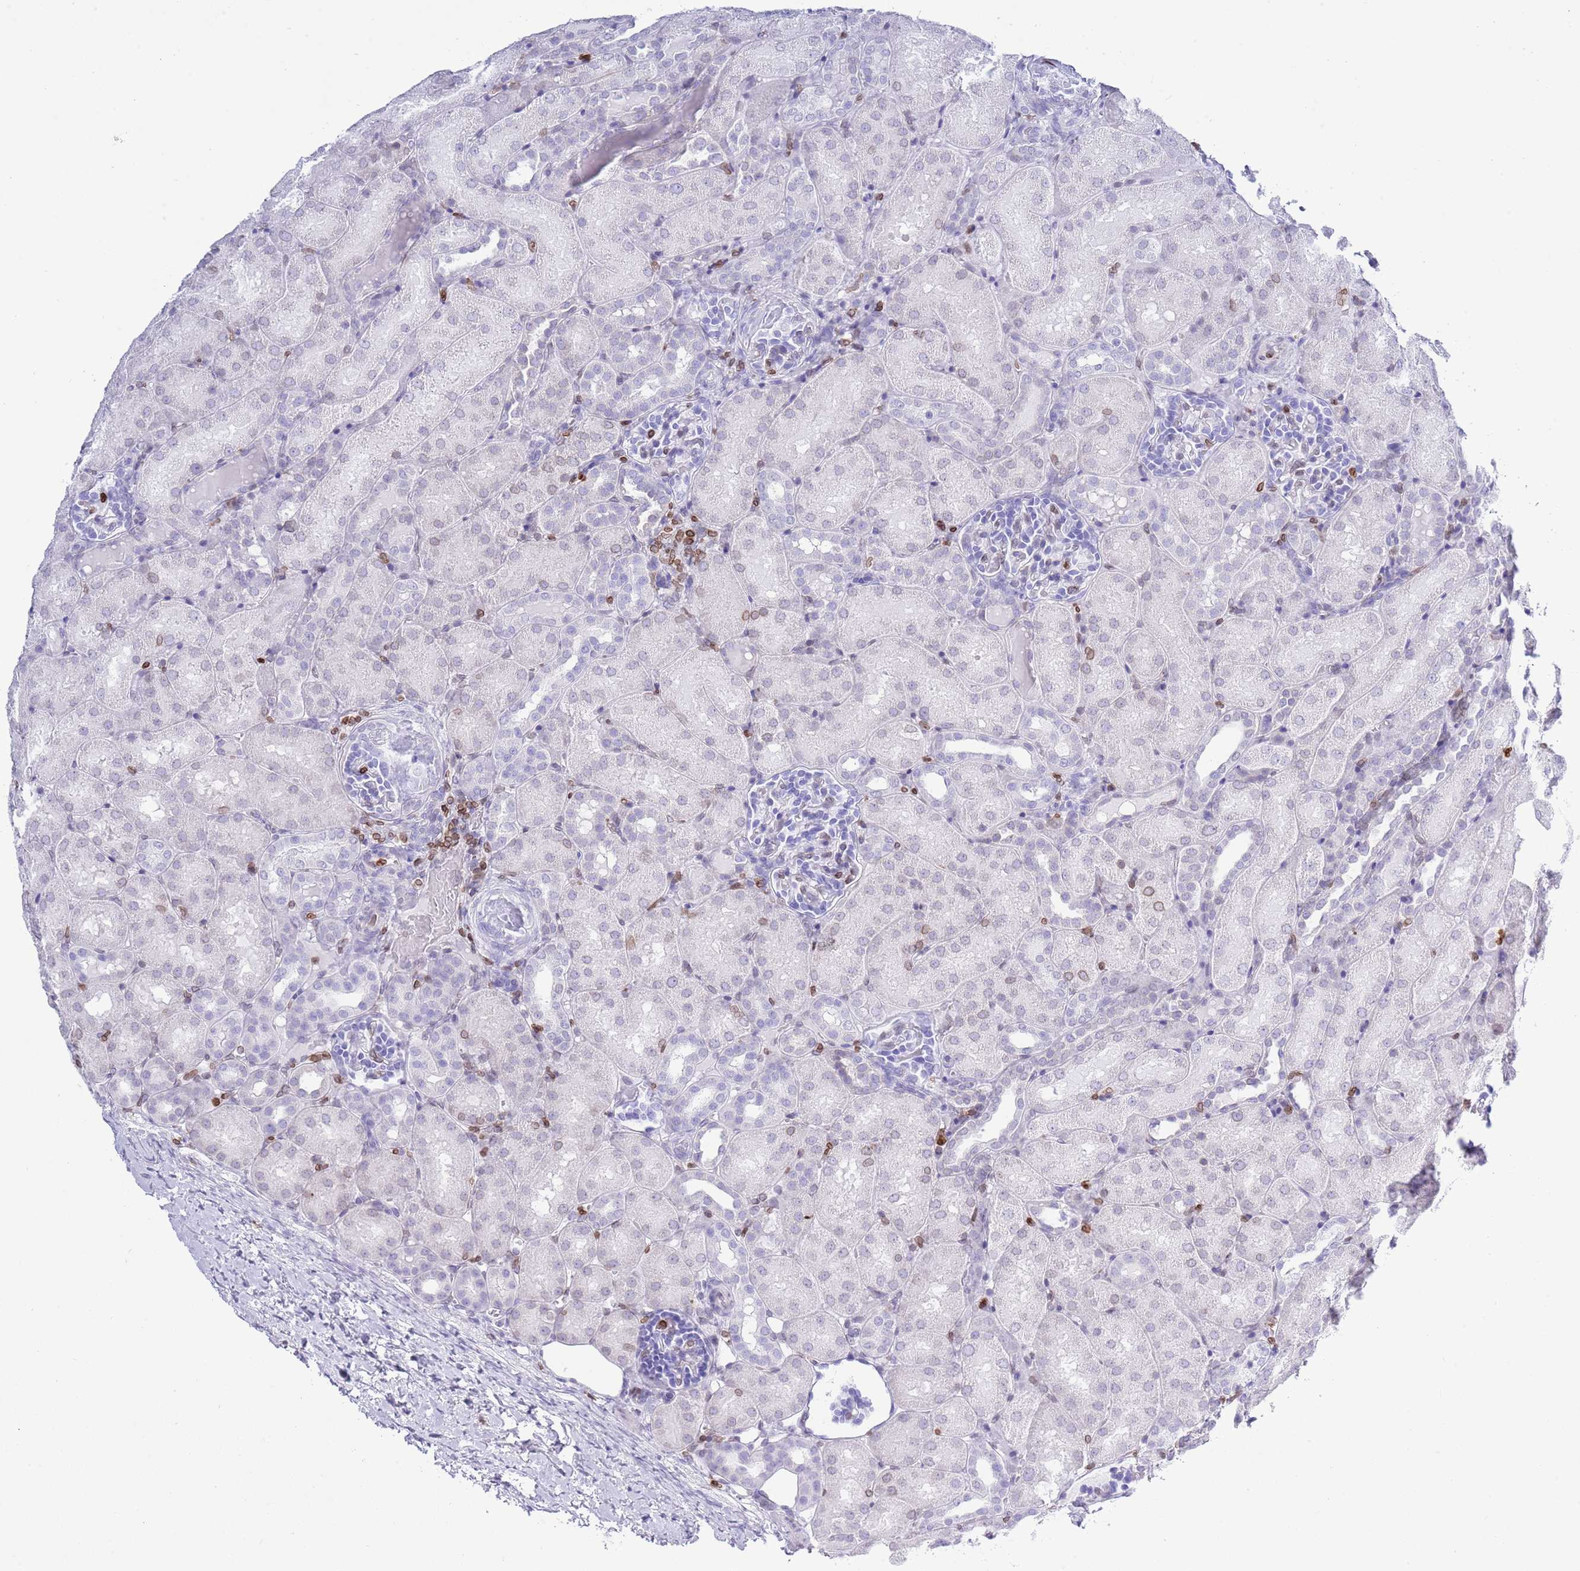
{"staining": {"intensity": "negative", "quantity": "none", "location": "none"}, "tissue": "kidney", "cell_type": "Cells in glomeruli", "image_type": "normal", "snomed": [{"axis": "morphology", "description": "Normal tissue, NOS"}, {"axis": "topography", "description": "Kidney"}], "caption": "Immunohistochemistry (IHC) of benign human kidney shows no staining in cells in glomeruli.", "gene": "LBR", "patient": {"sex": "male", "age": 1}}